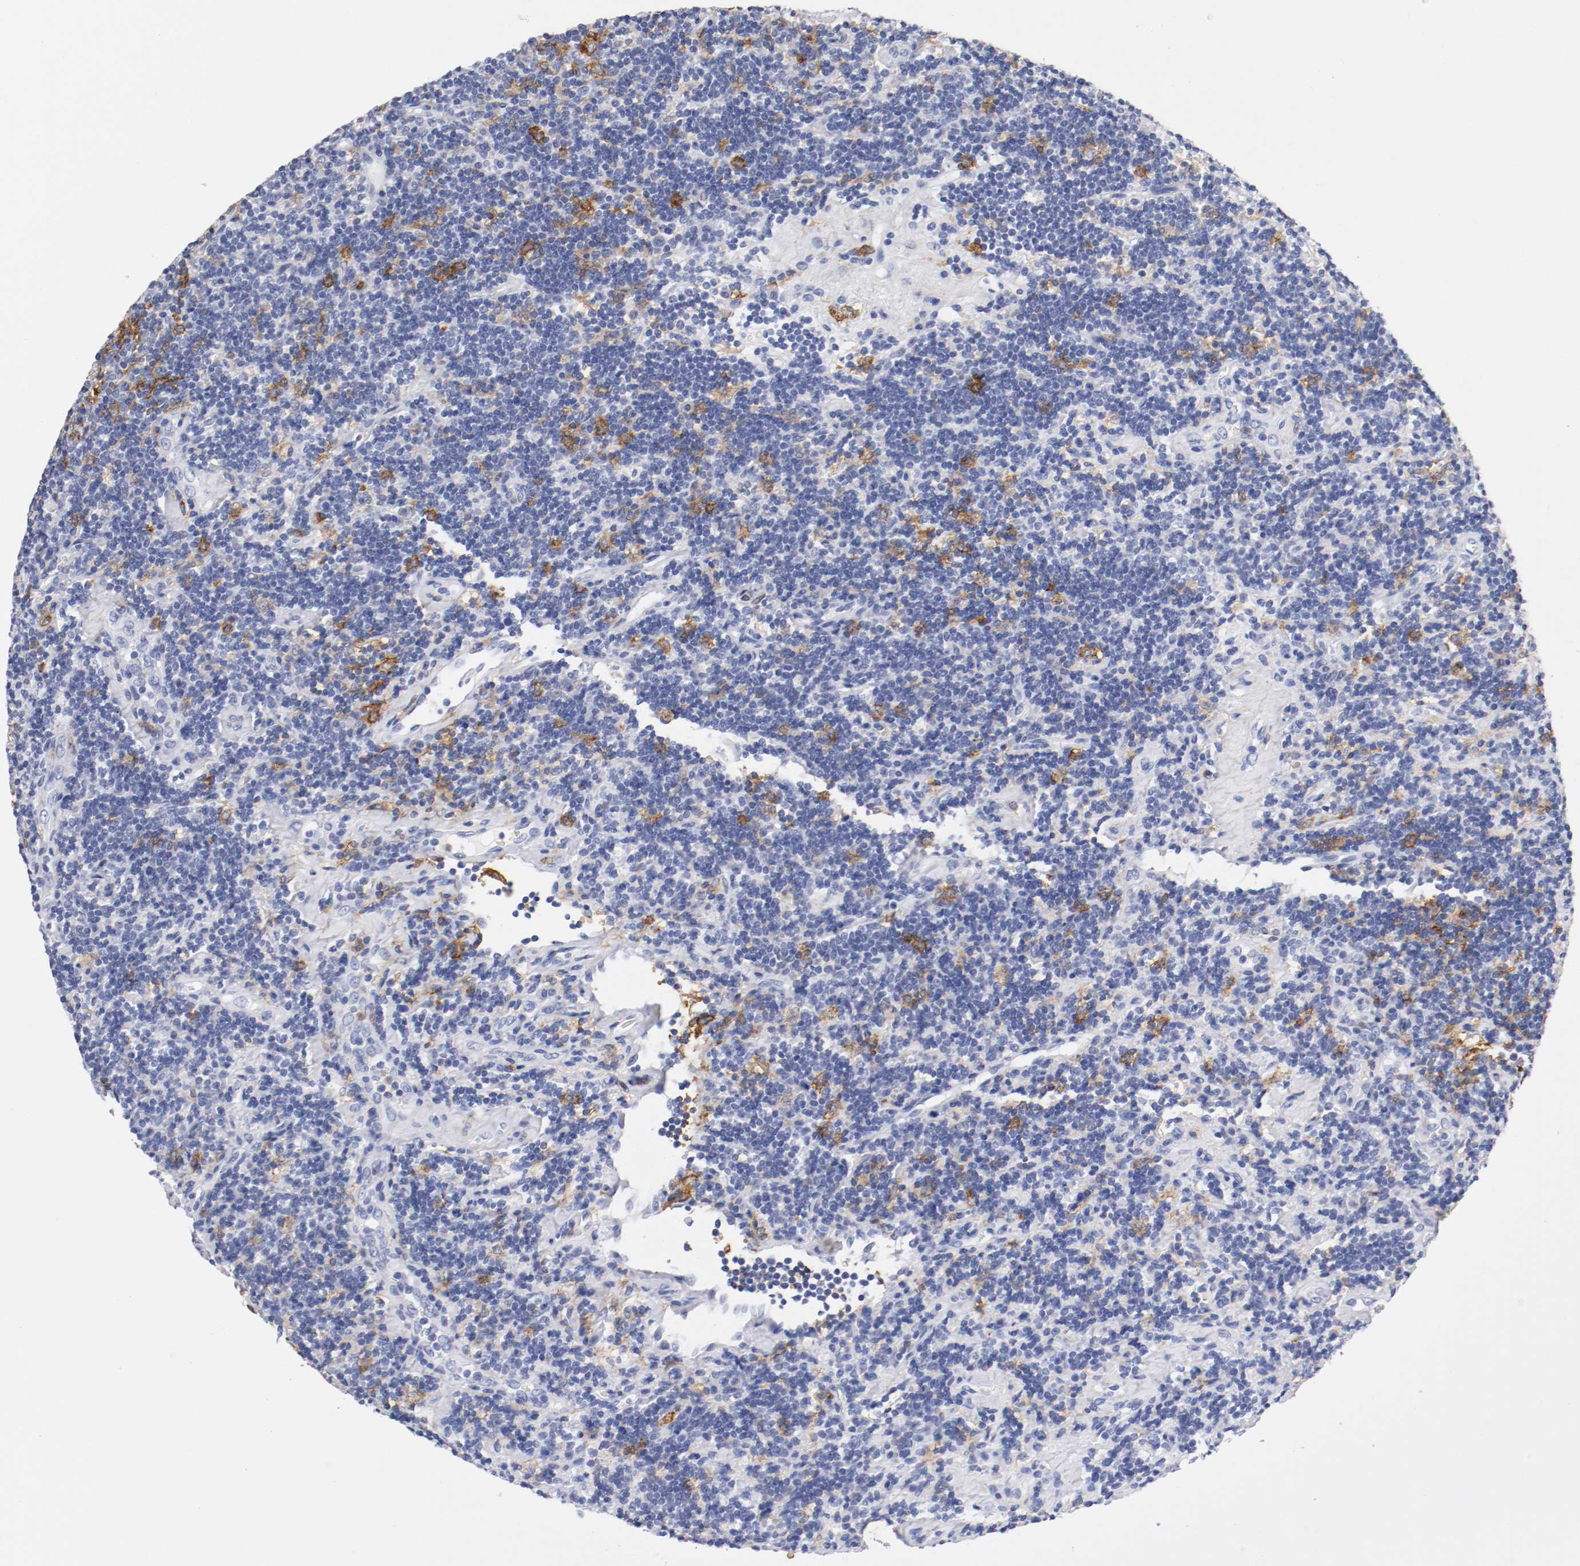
{"staining": {"intensity": "negative", "quantity": "none", "location": "none"}, "tissue": "lymphoma", "cell_type": "Tumor cells", "image_type": "cancer", "snomed": [{"axis": "morphology", "description": "Malignant lymphoma, non-Hodgkin's type, Low grade"}, {"axis": "topography", "description": "Lymph node"}], "caption": "Photomicrograph shows no significant protein expression in tumor cells of malignant lymphoma, non-Hodgkin's type (low-grade). (DAB IHC visualized using brightfield microscopy, high magnification).", "gene": "ITGAX", "patient": {"sex": "male", "age": 70}}